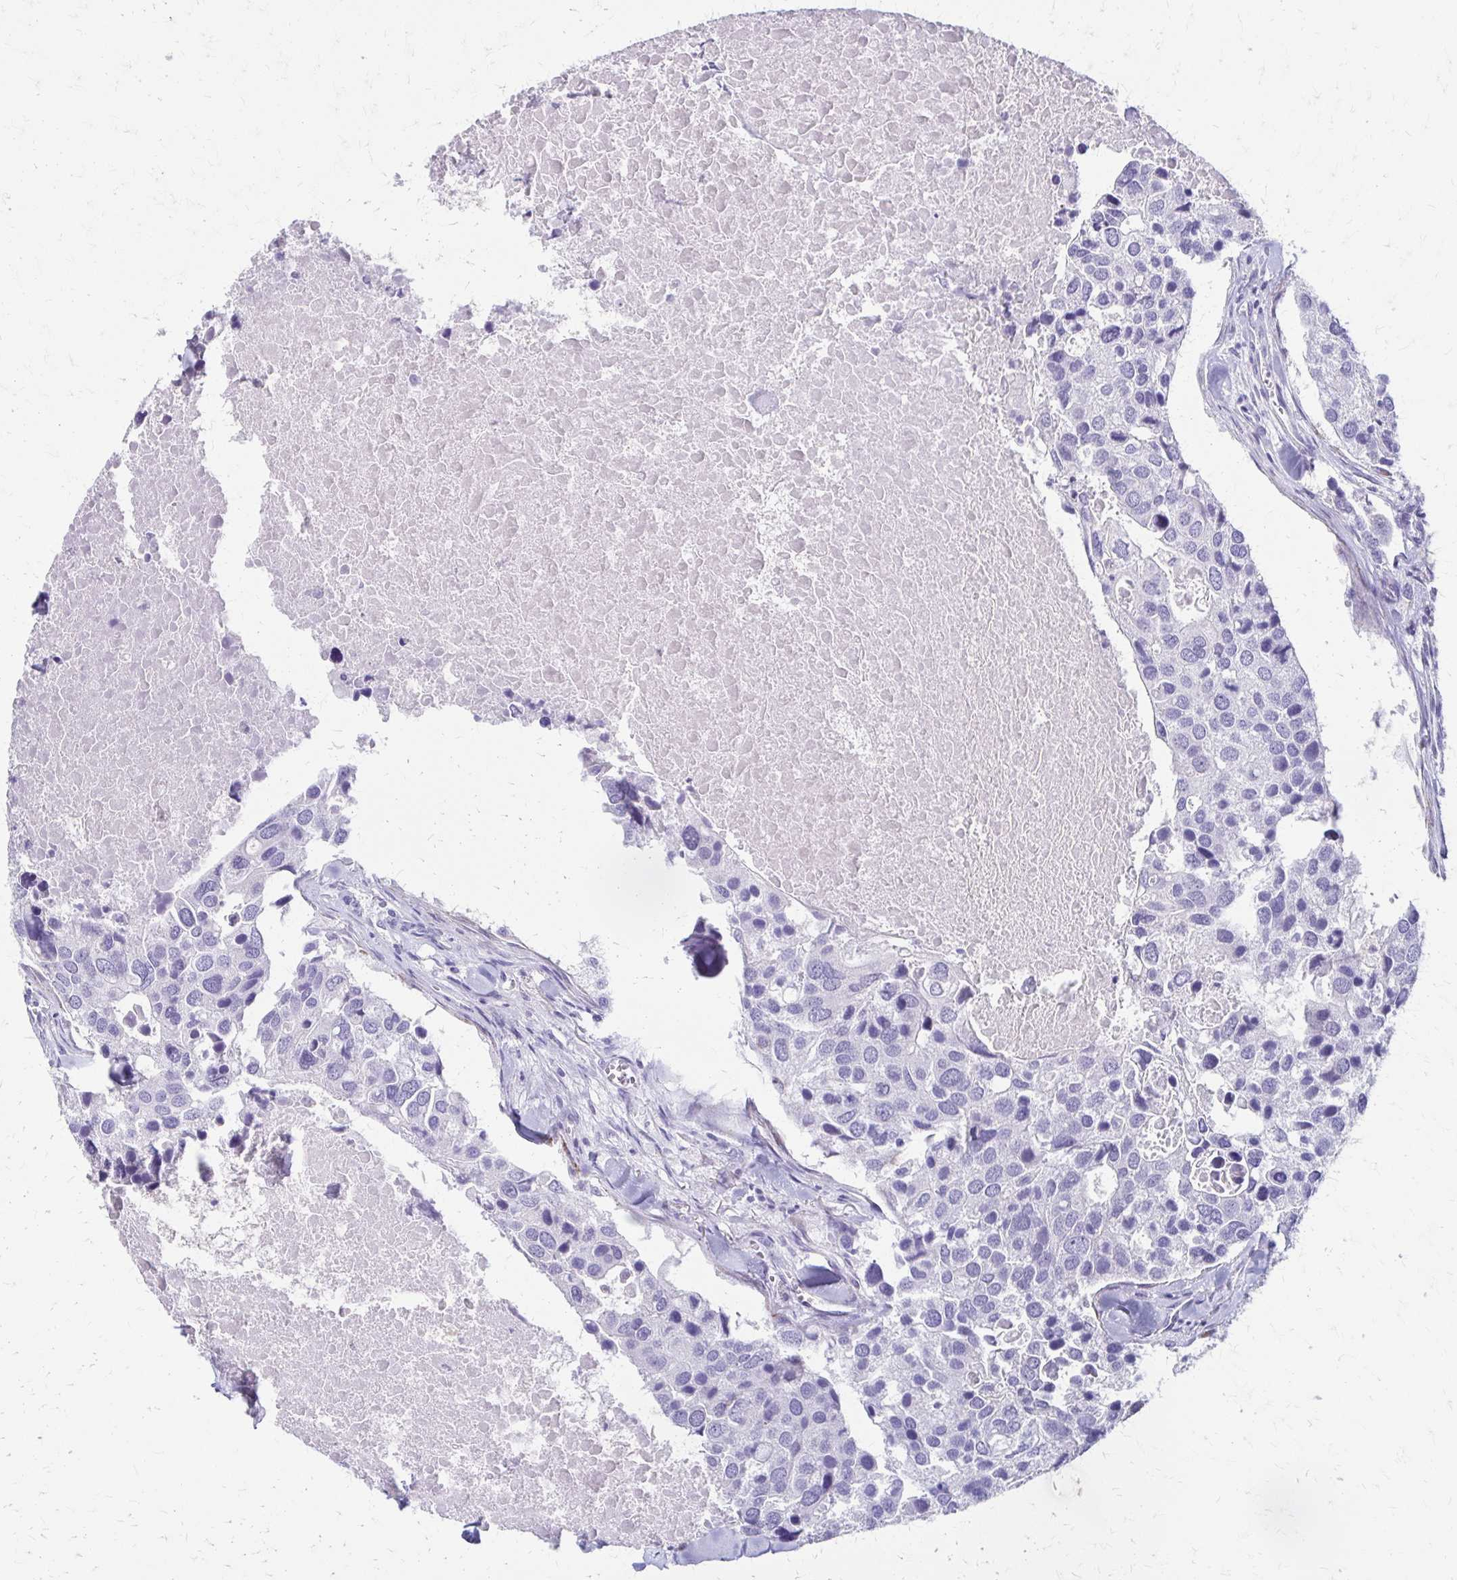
{"staining": {"intensity": "negative", "quantity": "none", "location": "none"}, "tissue": "breast cancer", "cell_type": "Tumor cells", "image_type": "cancer", "snomed": [{"axis": "morphology", "description": "Duct carcinoma"}, {"axis": "topography", "description": "Breast"}], "caption": "Immunohistochemical staining of human breast cancer reveals no significant staining in tumor cells. The staining was performed using DAB to visualize the protein expression in brown, while the nuclei were stained in blue with hematoxylin (Magnification: 20x).", "gene": "ZSCAN5B", "patient": {"sex": "female", "age": 83}}